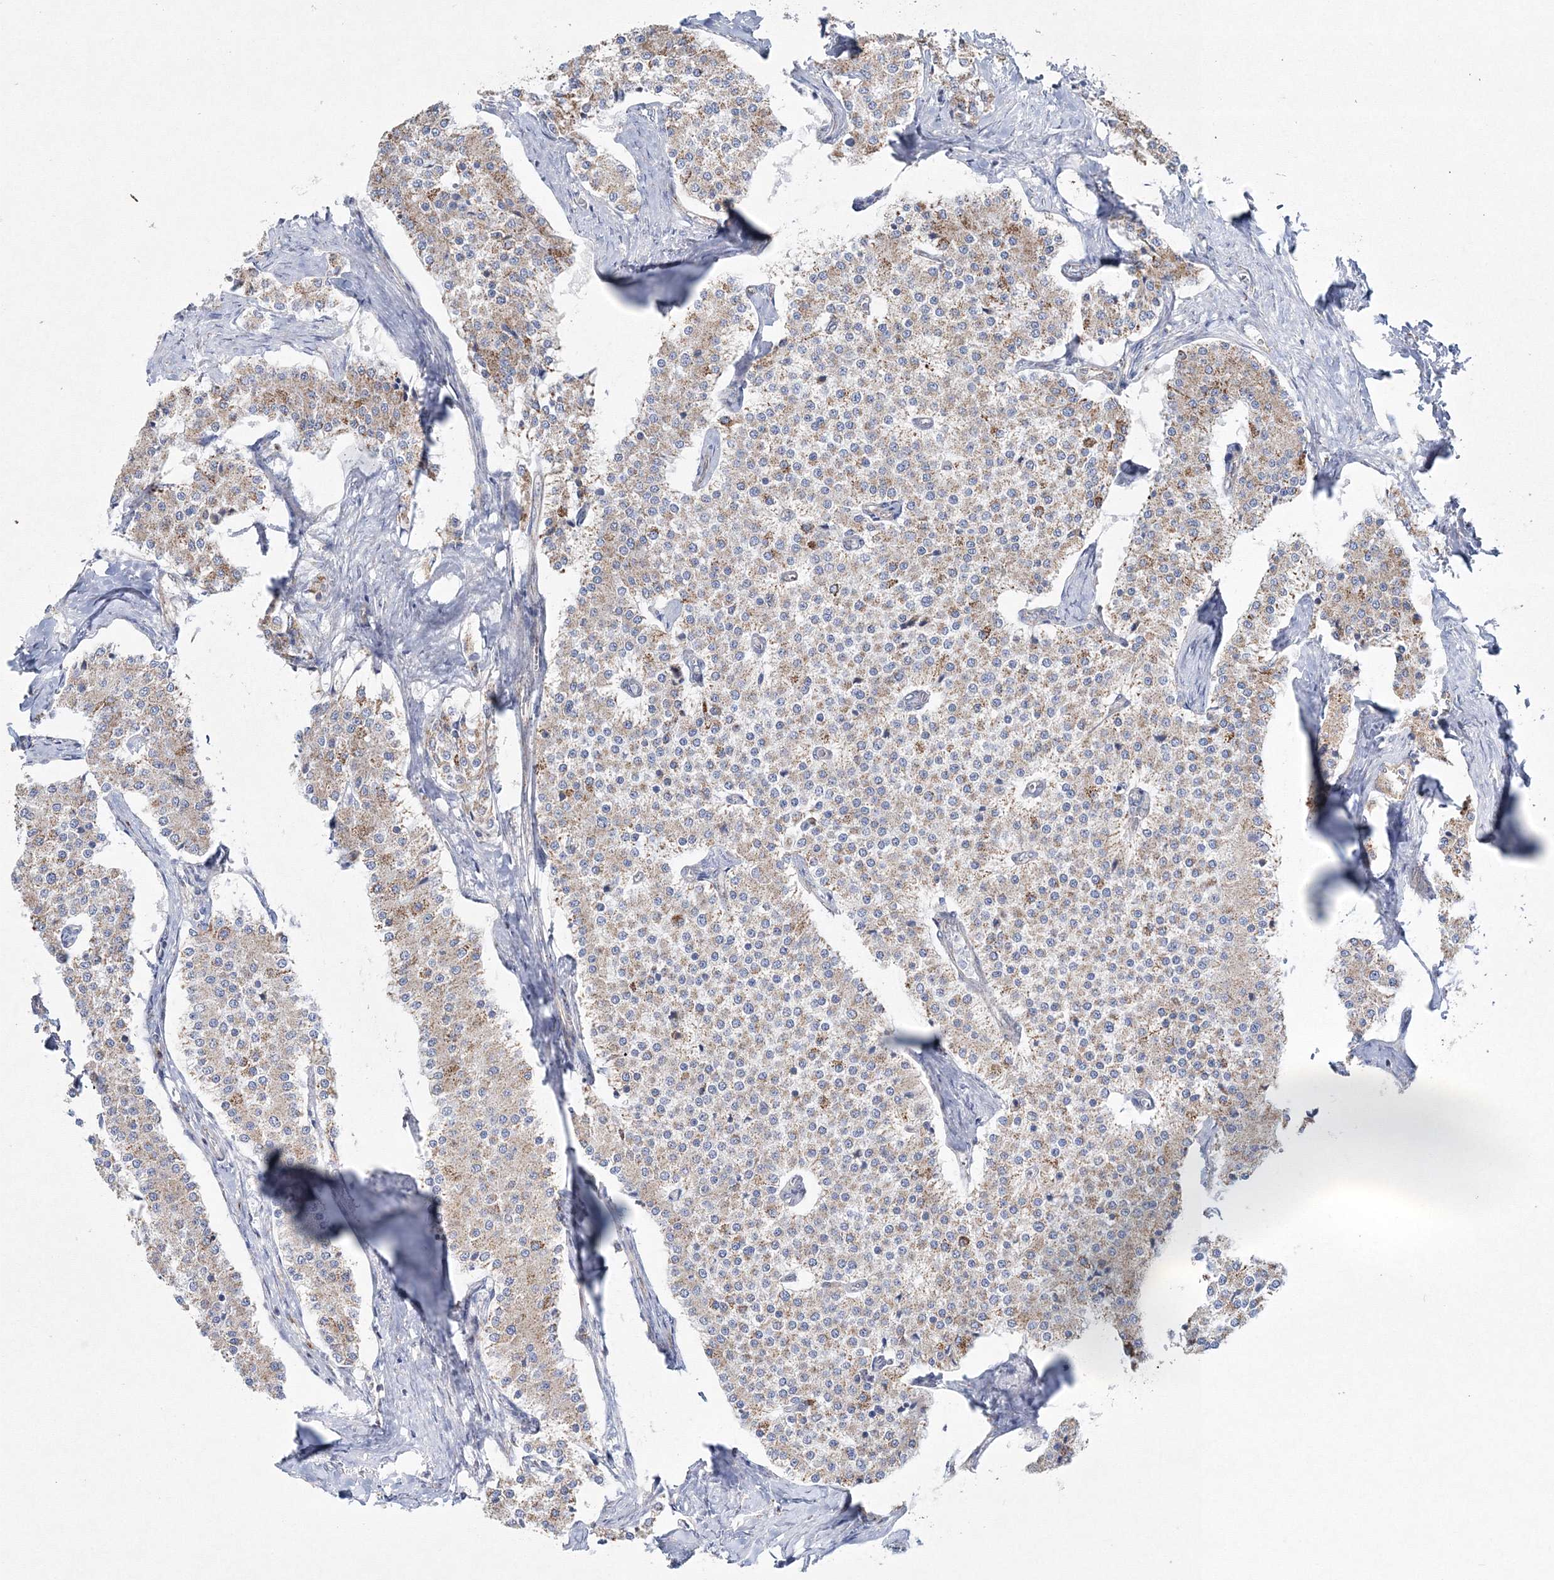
{"staining": {"intensity": "moderate", "quantity": ">75%", "location": "cytoplasmic/membranous"}, "tissue": "carcinoid", "cell_type": "Tumor cells", "image_type": "cancer", "snomed": [{"axis": "morphology", "description": "Carcinoid, malignant, NOS"}, {"axis": "topography", "description": "Colon"}], "caption": "Protein analysis of carcinoid (malignant) tissue displays moderate cytoplasmic/membranous positivity in about >75% of tumor cells.", "gene": "HIBCH", "patient": {"sex": "female", "age": 52}}